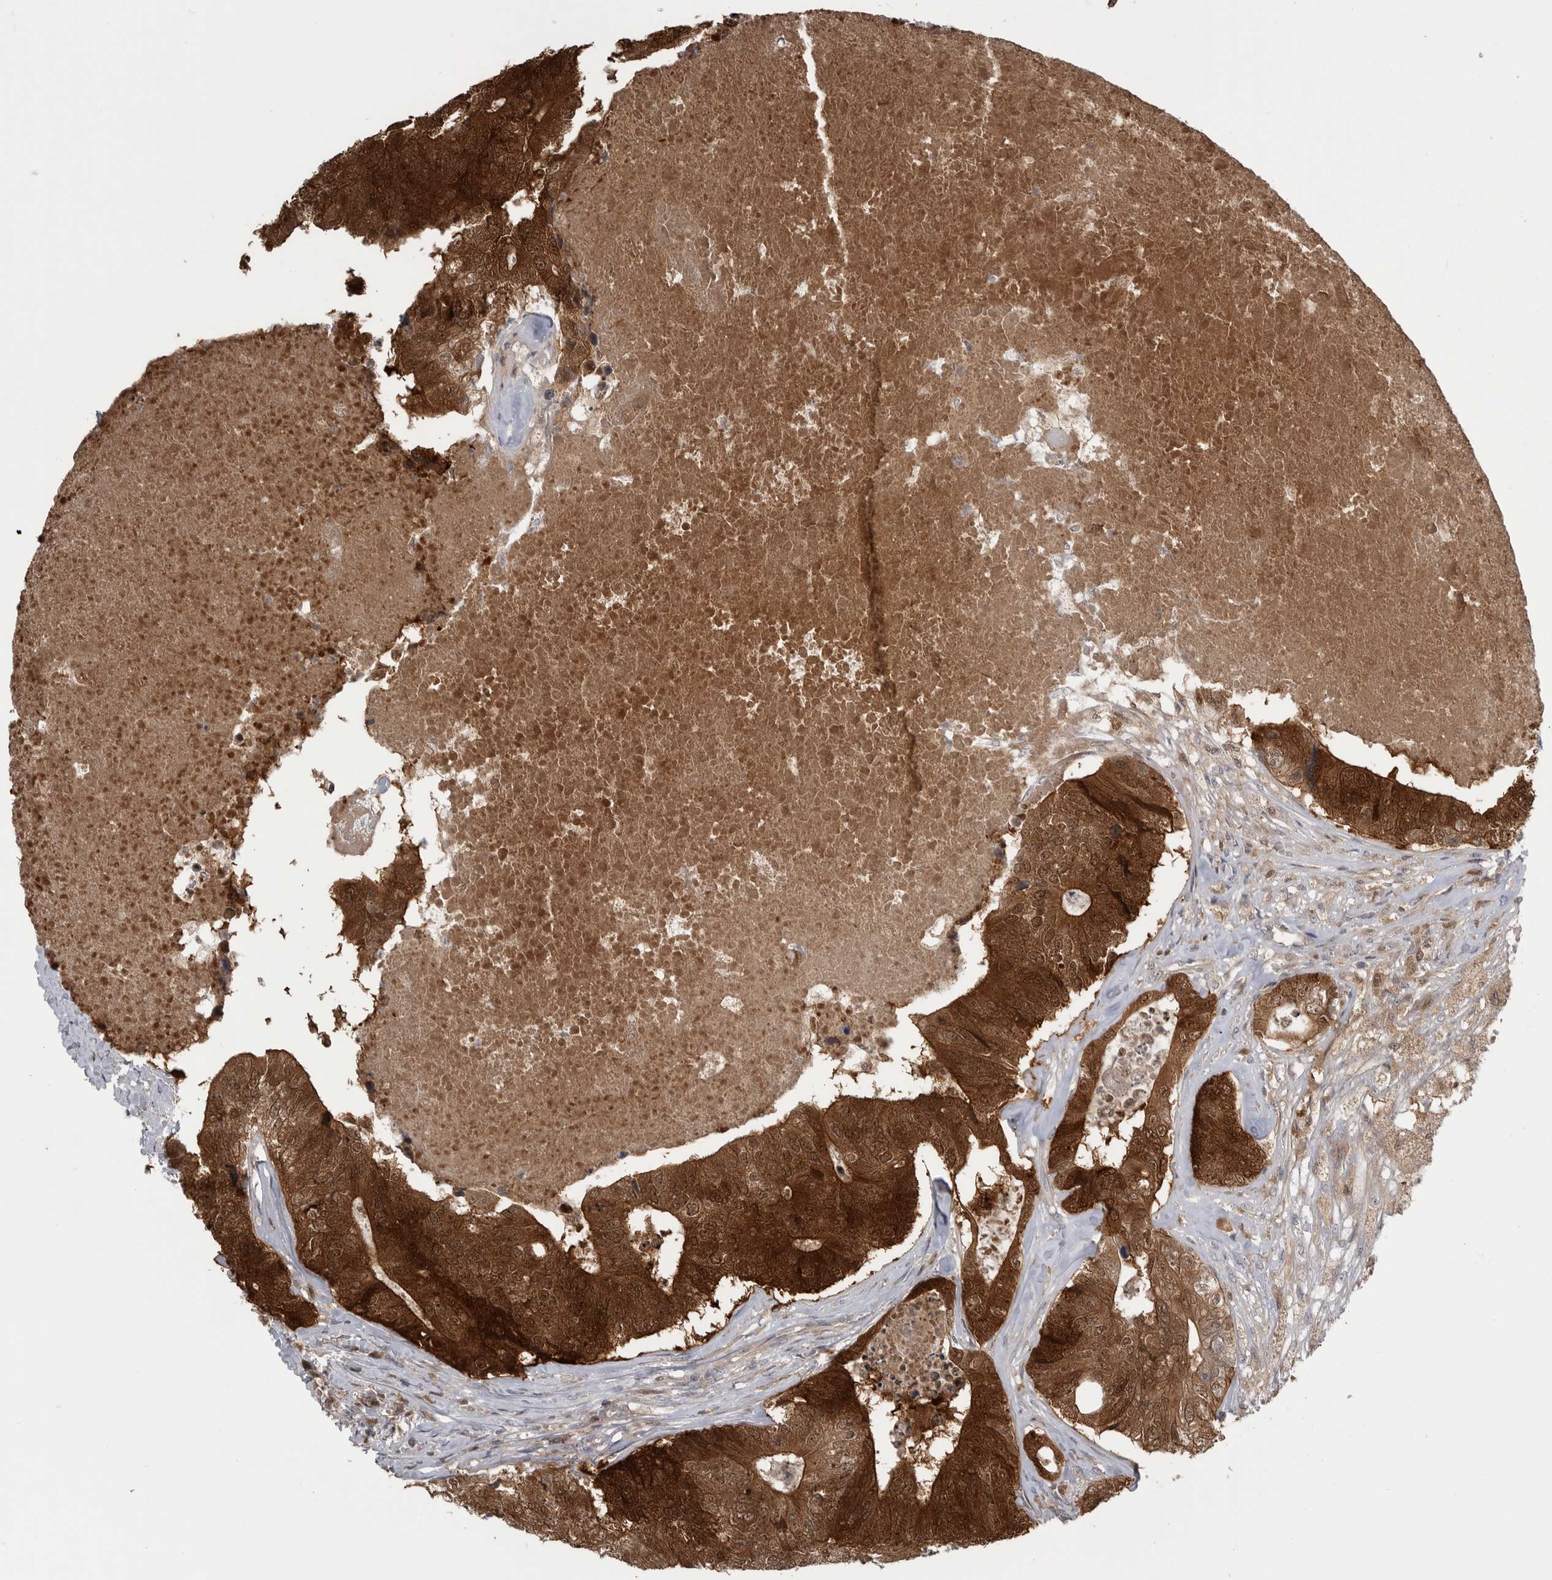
{"staining": {"intensity": "strong", "quantity": ">75%", "location": "cytoplasmic/membranous,nuclear"}, "tissue": "colorectal cancer", "cell_type": "Tumor cells", "image_type": "cancer", "snomed": [{"axis": "morphology", "description": "Adenocarcinoma, NOS"}, {"axis": "topography", "description": "Colon"}], "caption": "Colorectal cancer (adenocarcinoma) stained for a protein (brown) reveals strong cytoplasmic/membranous and nuclear positive expression in approximately >75% of tumor cells.", "gene": "MAPK13", "patient": {"sex": "female", "age": 67}}